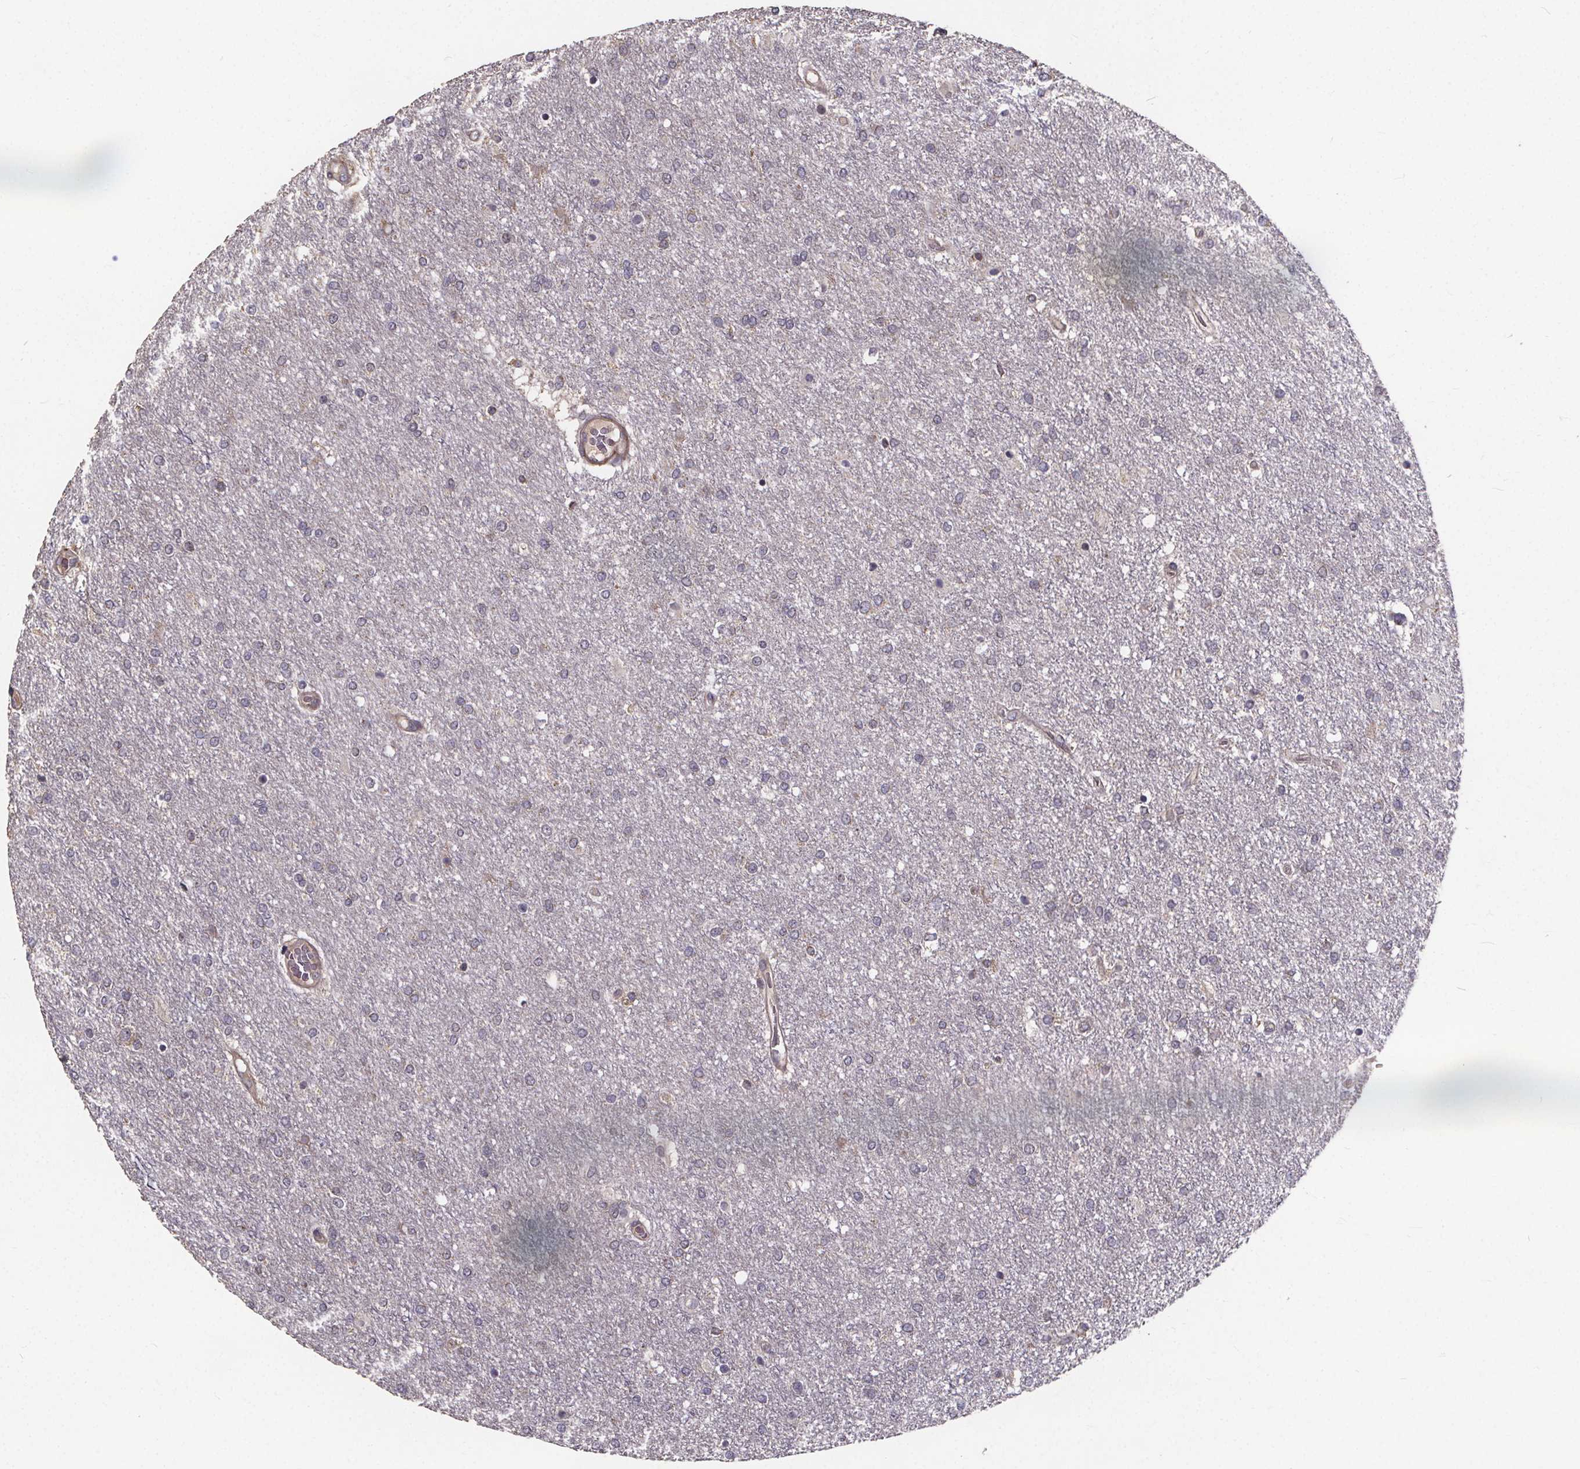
{"staining": {"intensity": "negative", "quantity": "none", "location": "none"}, "tissue": "glioma", "cell_type": "Tumor cells", "image_type": "cancer", "snomed": [{"axis": "morphology", "description": "Glioma, malignant, High grade"}, {"axis": "topography", "description": "Brain"}], "caption": "Tumor cells are negative for brown protein staining in malignant high-grade glioma.", "gene": "YME1L1", "patient": {"sex": "female", "age": 61}}